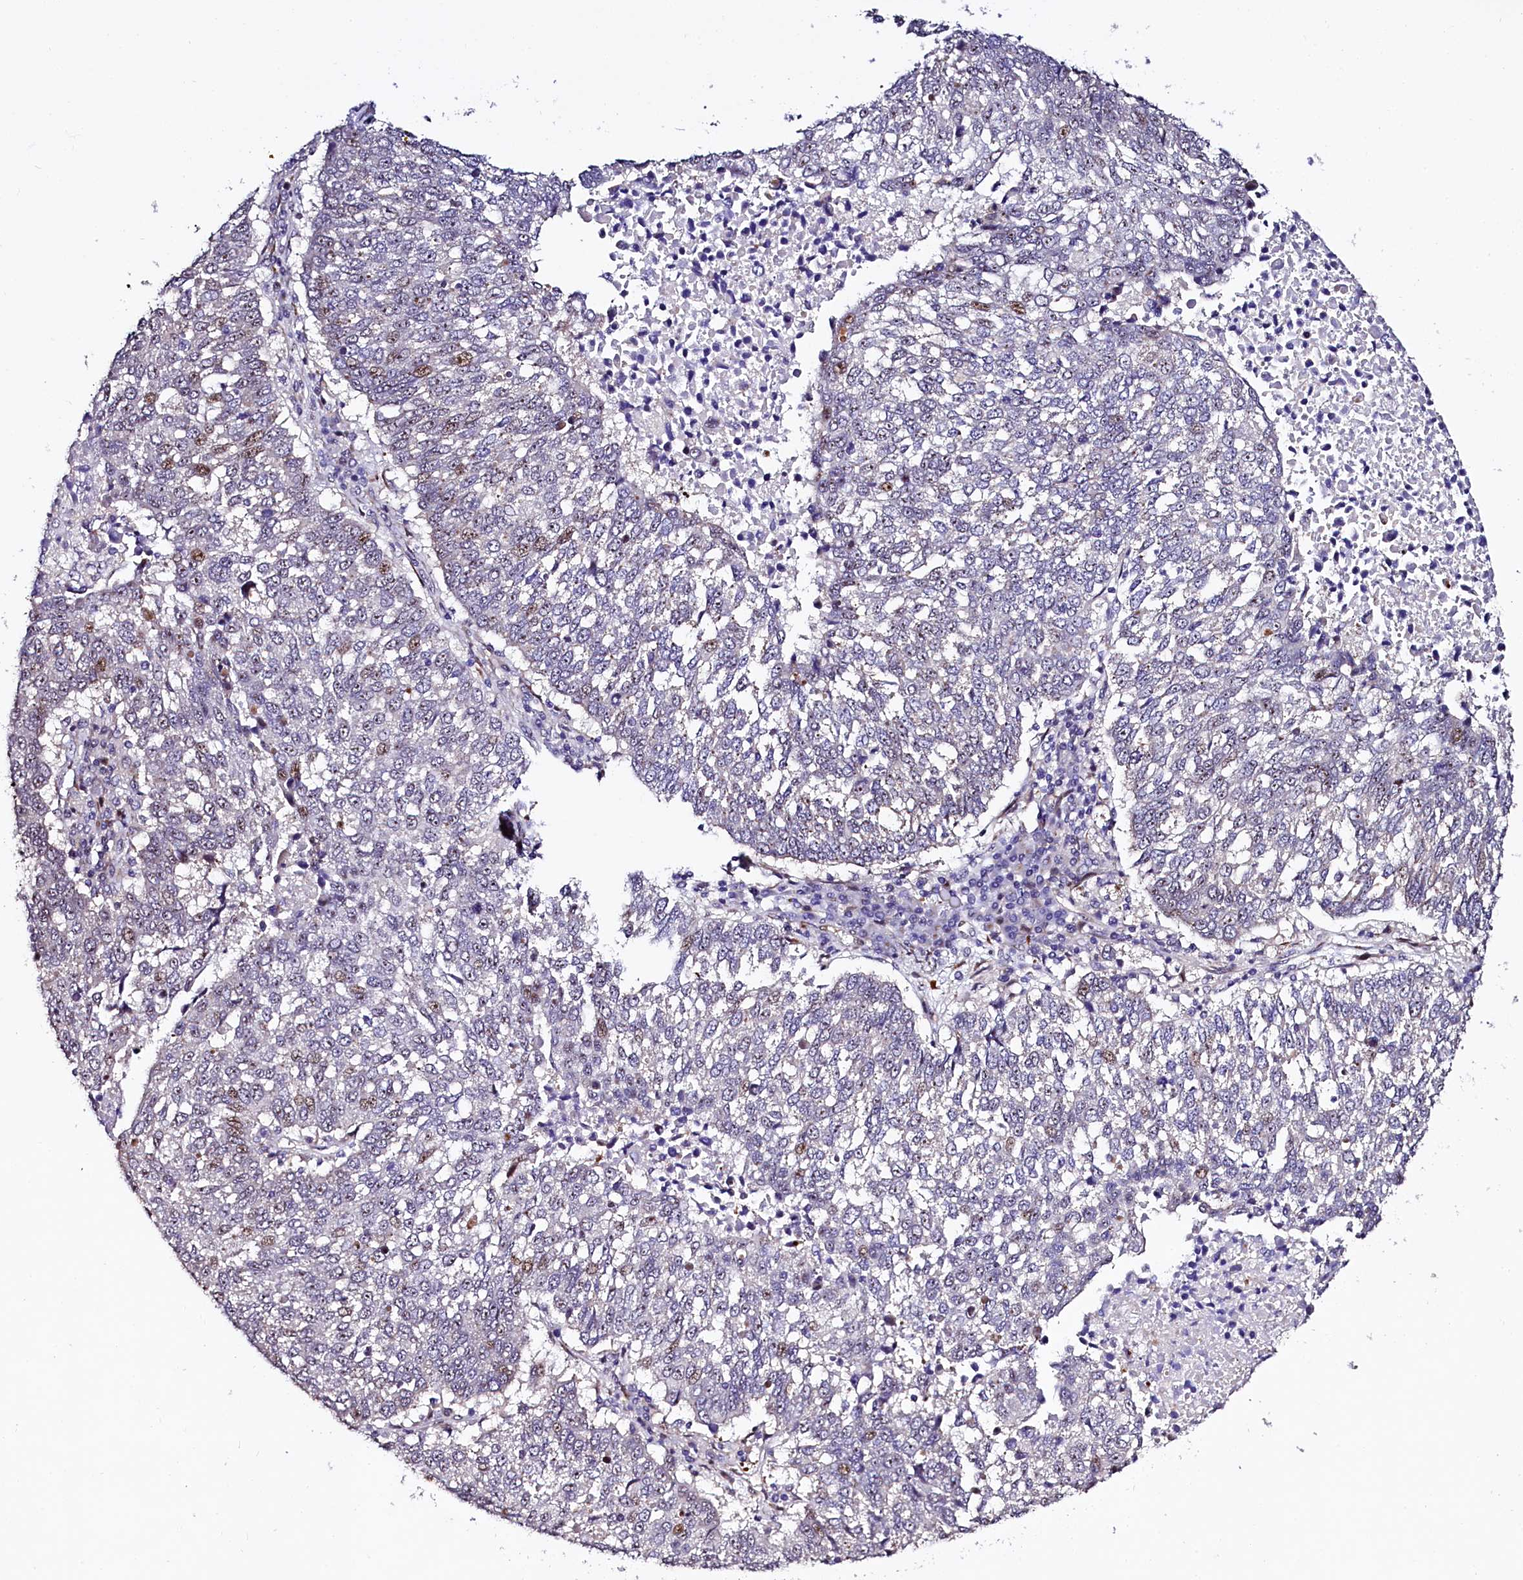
{"staining": {"intensity": "moderate", "quantity": "<25%", "location": "nuclear"}, "tissue": "lung cancer", "cell_type": "Tumor cells", "image_type": "cancer", "snomed": [{"axis": "morphology", "description": "Squamous cell carcinoma, NOS"}, {"axis": "topography", "description": "Lung"}], "caption": "Immunohistochemistry (IHC) micrograph of neoplastic tissue: human squamous cell carcinoma (lung) stained using IHC exhibits low levels of moderate protein expression localized specifically in the nuclear of tumor cells, appearing as a nuclear brown color.", "gene": "TRMT112", "patient": {"sex": "male", "age": 73}}